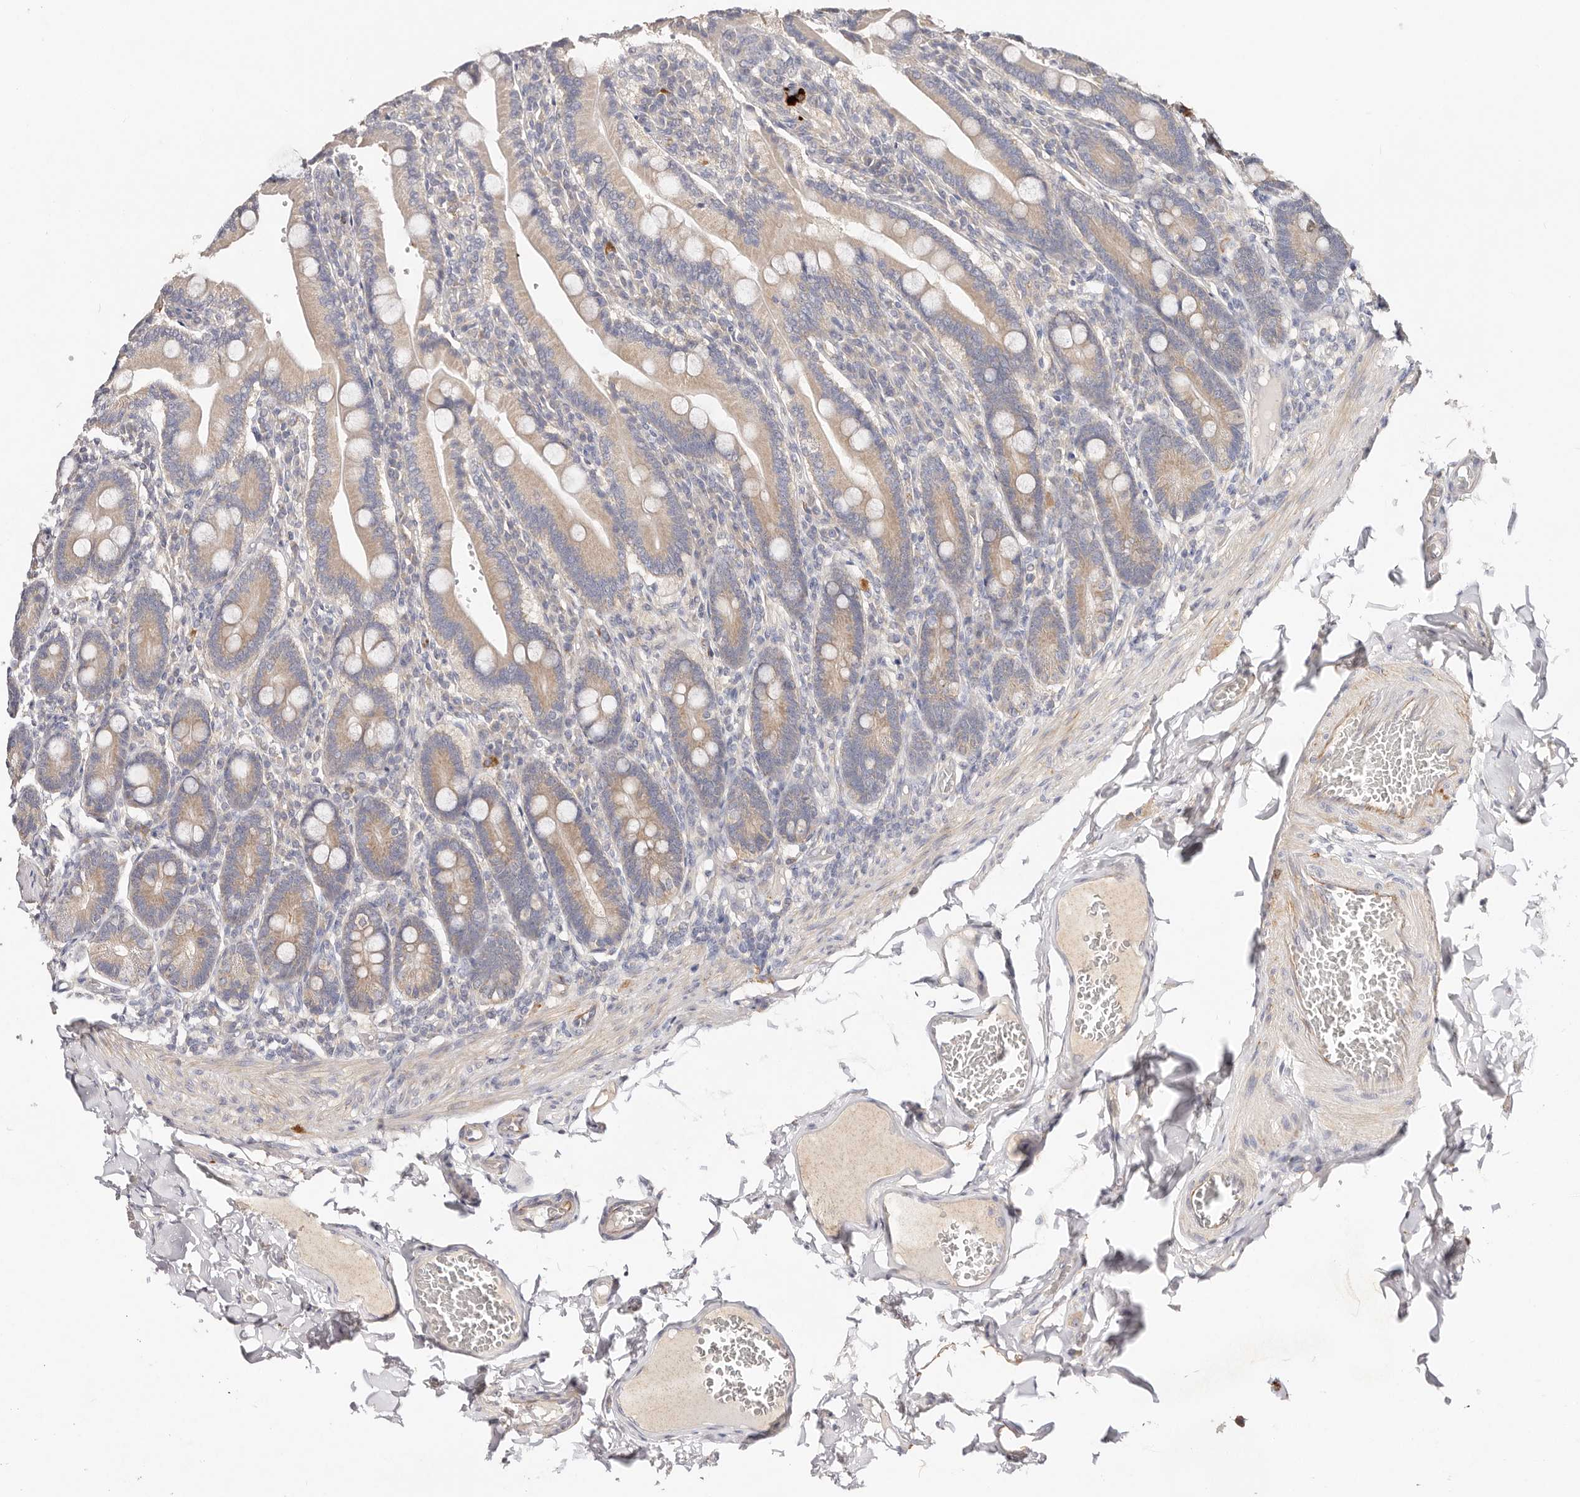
{"staining": {"intensity": "moderate", "quantity": ">75%", "location": "cytoplasmic/membranous"}, "tissue": "duodenum", "cell_type": "Glandular cells", "image_type": "normal", "snomed": [{"axis": "morphology", "description": "Normal tissue, NOS"}, {"axis": "topography", "description": "Duodenum"}], "caption": "Immunohistochemical staining of benign human duodenum exhibits >75% levels of moderate cytoplasmic/membranous protein expression in about >75% of glandular cells.", "gene": "VIPAS39", "patient": {"sex": "female", "age": 62}}